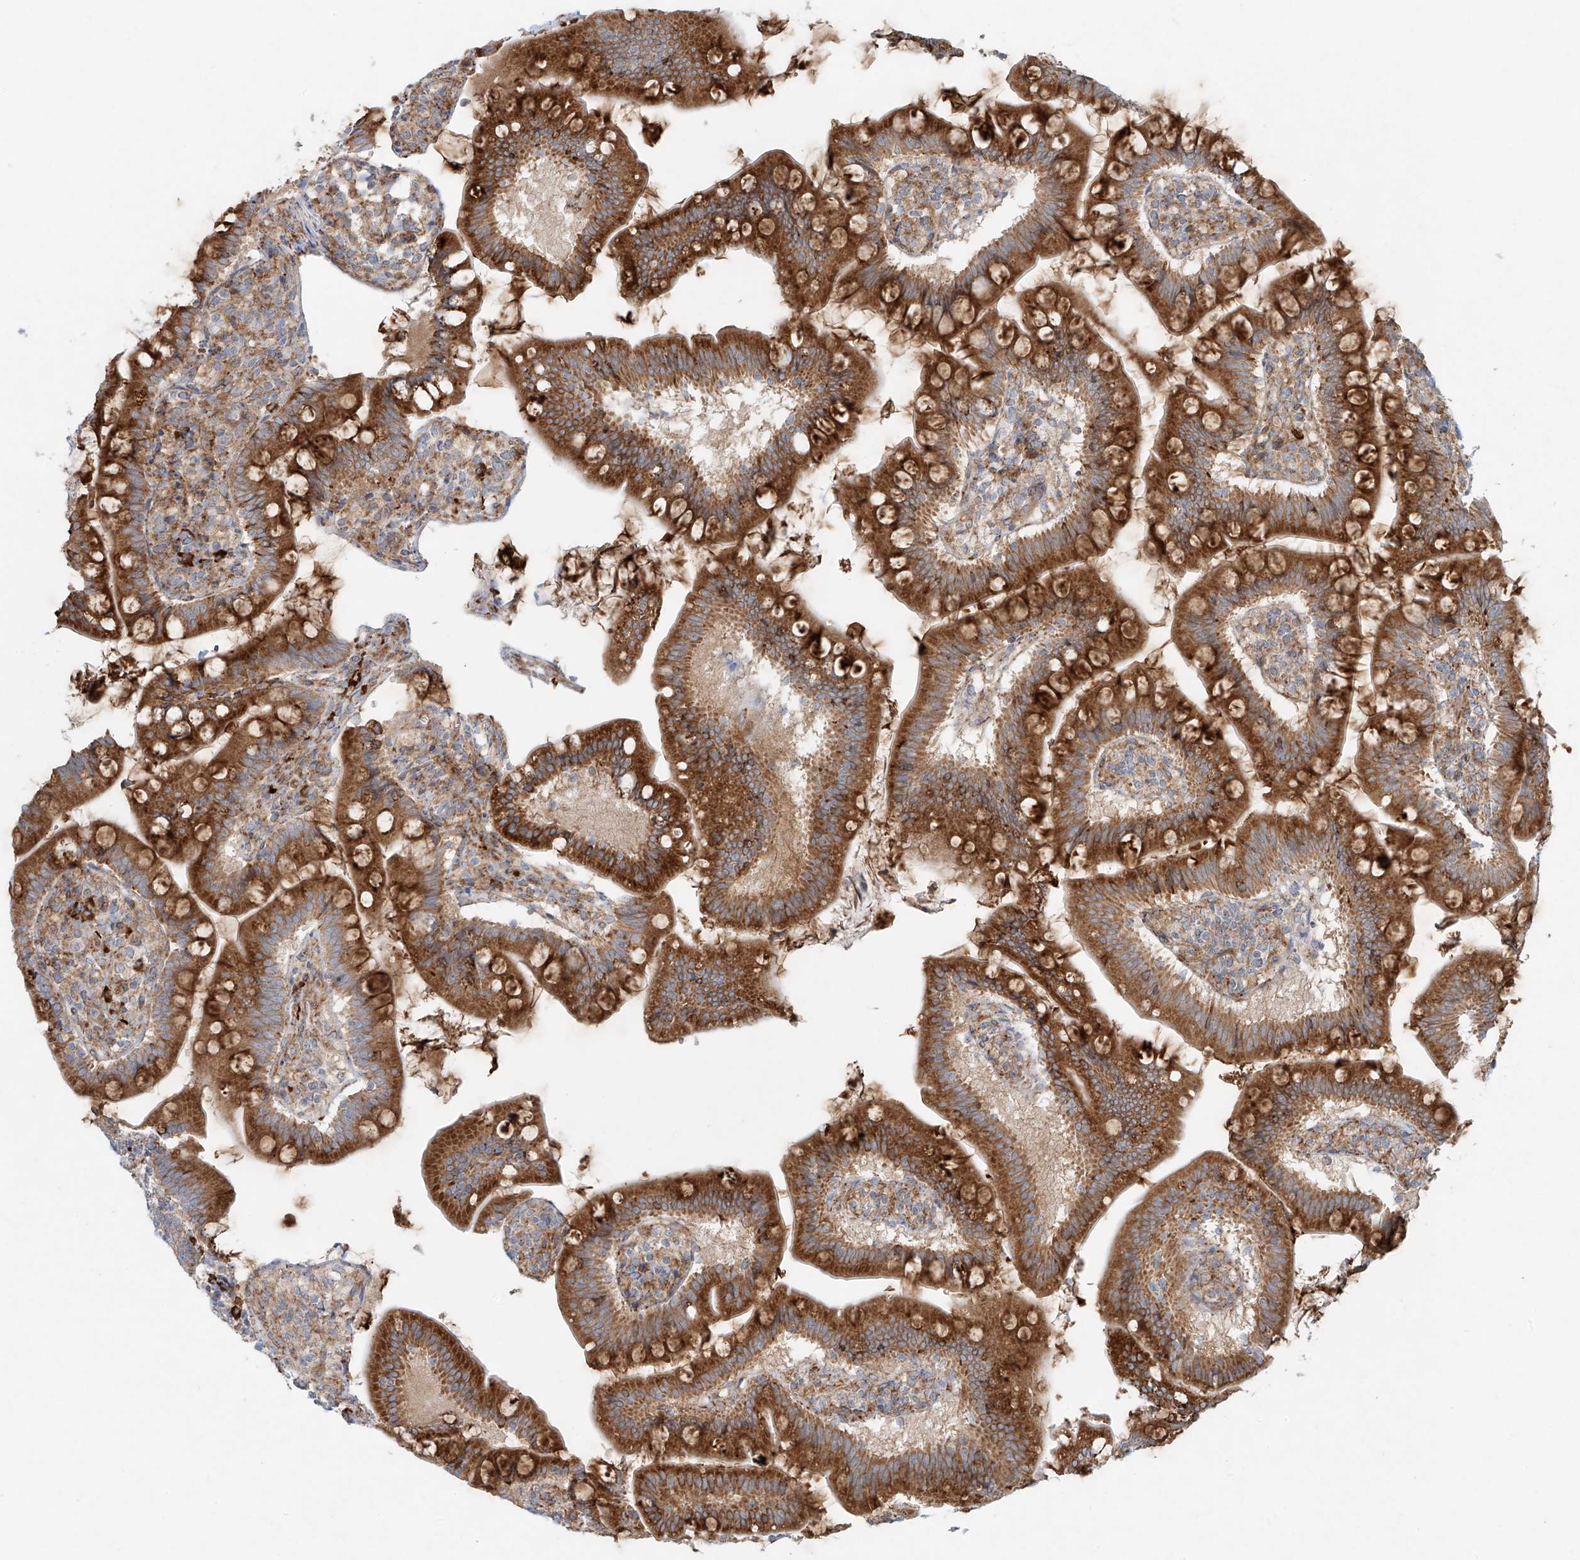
{"staining": {"intensity": "strong", "quantity": ">75%", "location": "cytoplasmic/membranous"}, "tissue": "small intestine", "cell_type": "Glandular cells", "image_type": "normal", "snomed": [{"axis": "morphology", "description": "Normal tissue, NOS"}, {"axis": "topography", "description": "Small intestine"}], "caption": "Strong cytoplasmic/membranous protein staining is identified in approximately >75% of glandular cells in small intestine. Nuclei are stained in blue.", "gene": "EIPR1", "patient": {"sex": "male", "age": 7}}